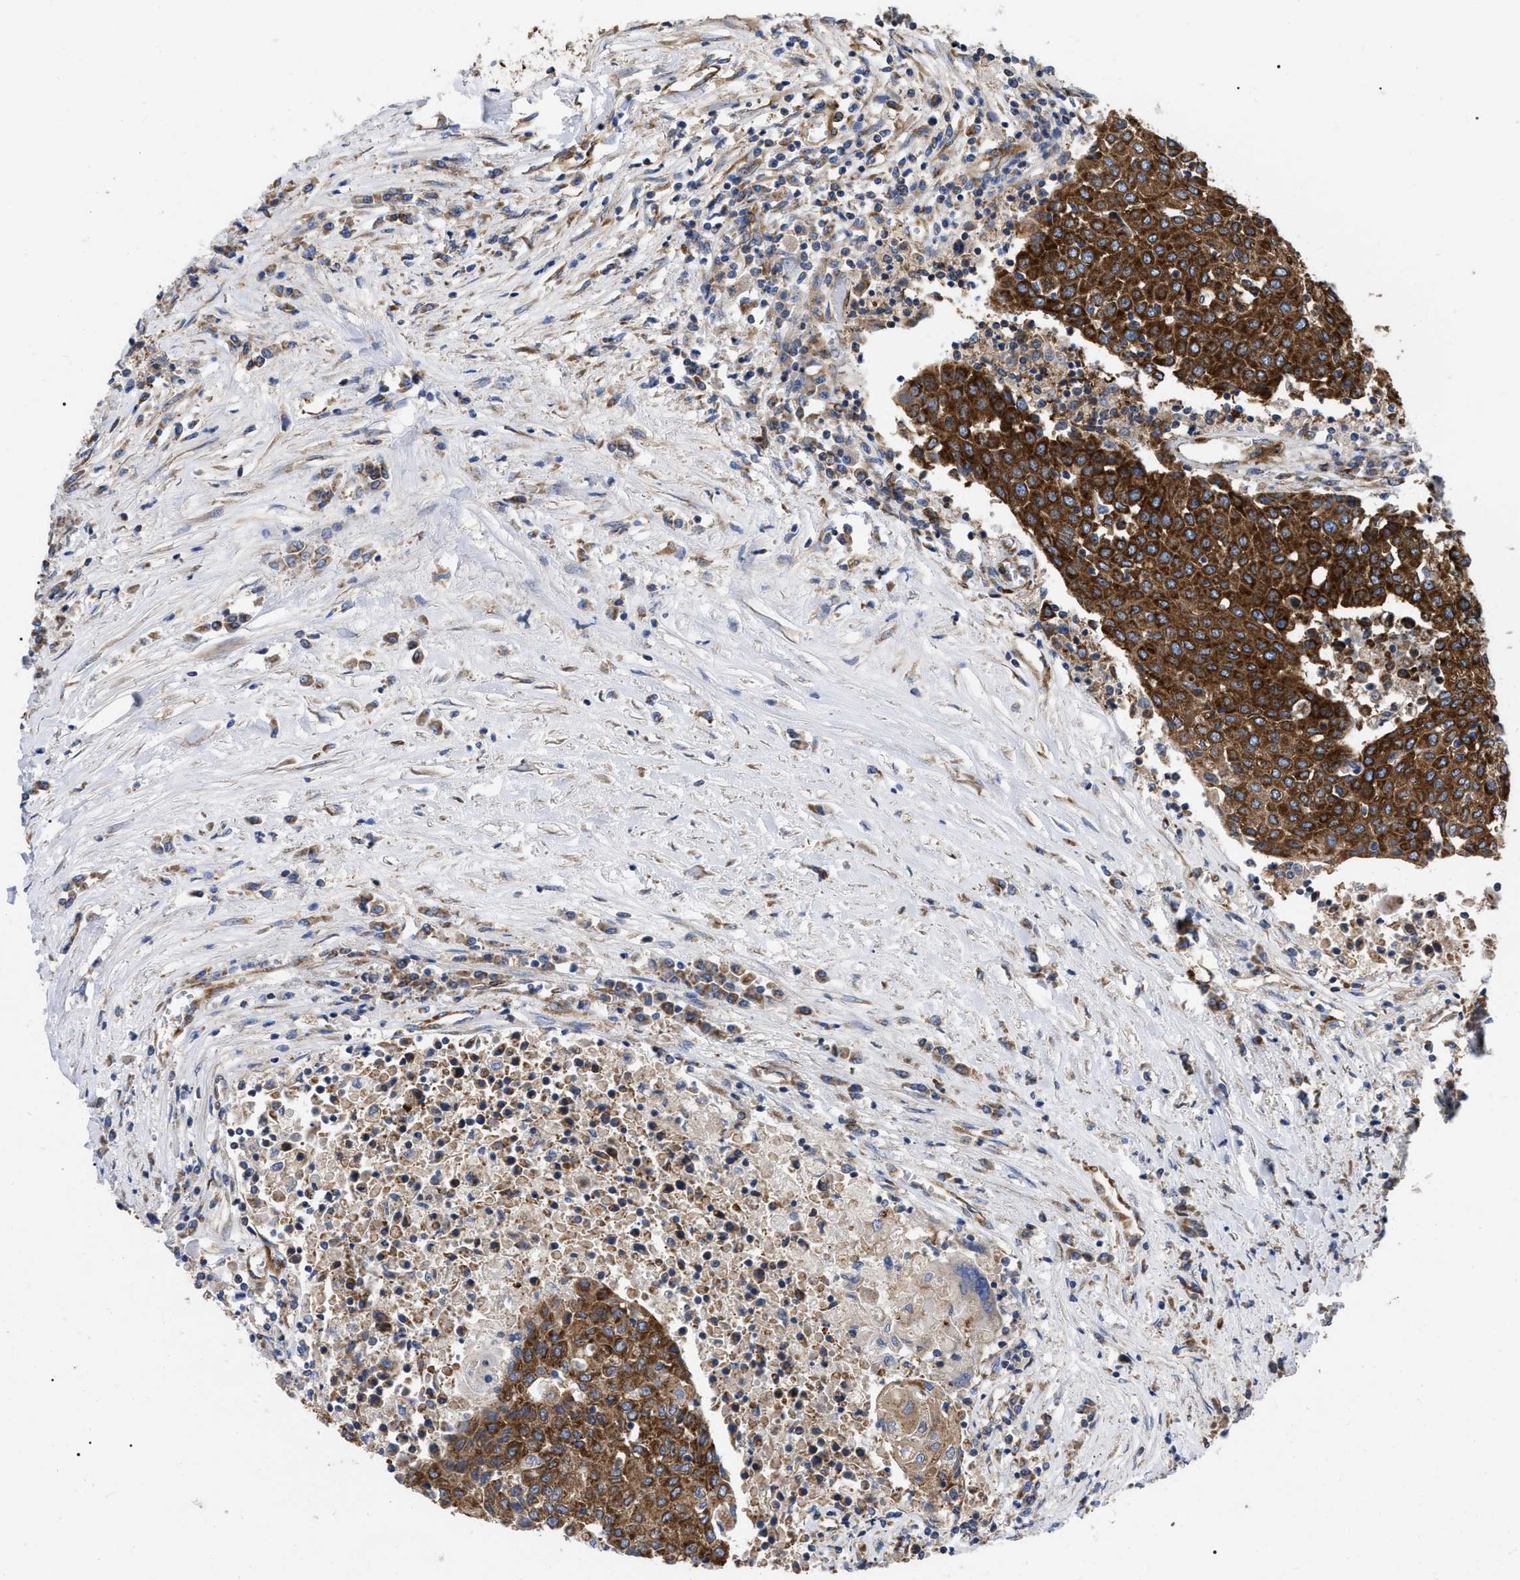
{"staining": {"intensity": "strong", "quantity": ">75%", "location": "cytoplasmic/membranous"}, "tissue": "urothelial cancer", "cell_type": "Tumor cells", "image_type": "cancer", "snomed": [{"axis": "morphology", "description": "Urothelial carcinoma, High grade"}, {"axis": "topography", "description": "Urinary bladder"}], "caption": "This micrograph displays immunohistochemistry staining of urothelial cancer, with high strong cytoplasmic/membranous staining in about >75% of tumor cells.", "gene": "FAM120A", "patient": {"sex": "female", "age": 85}}